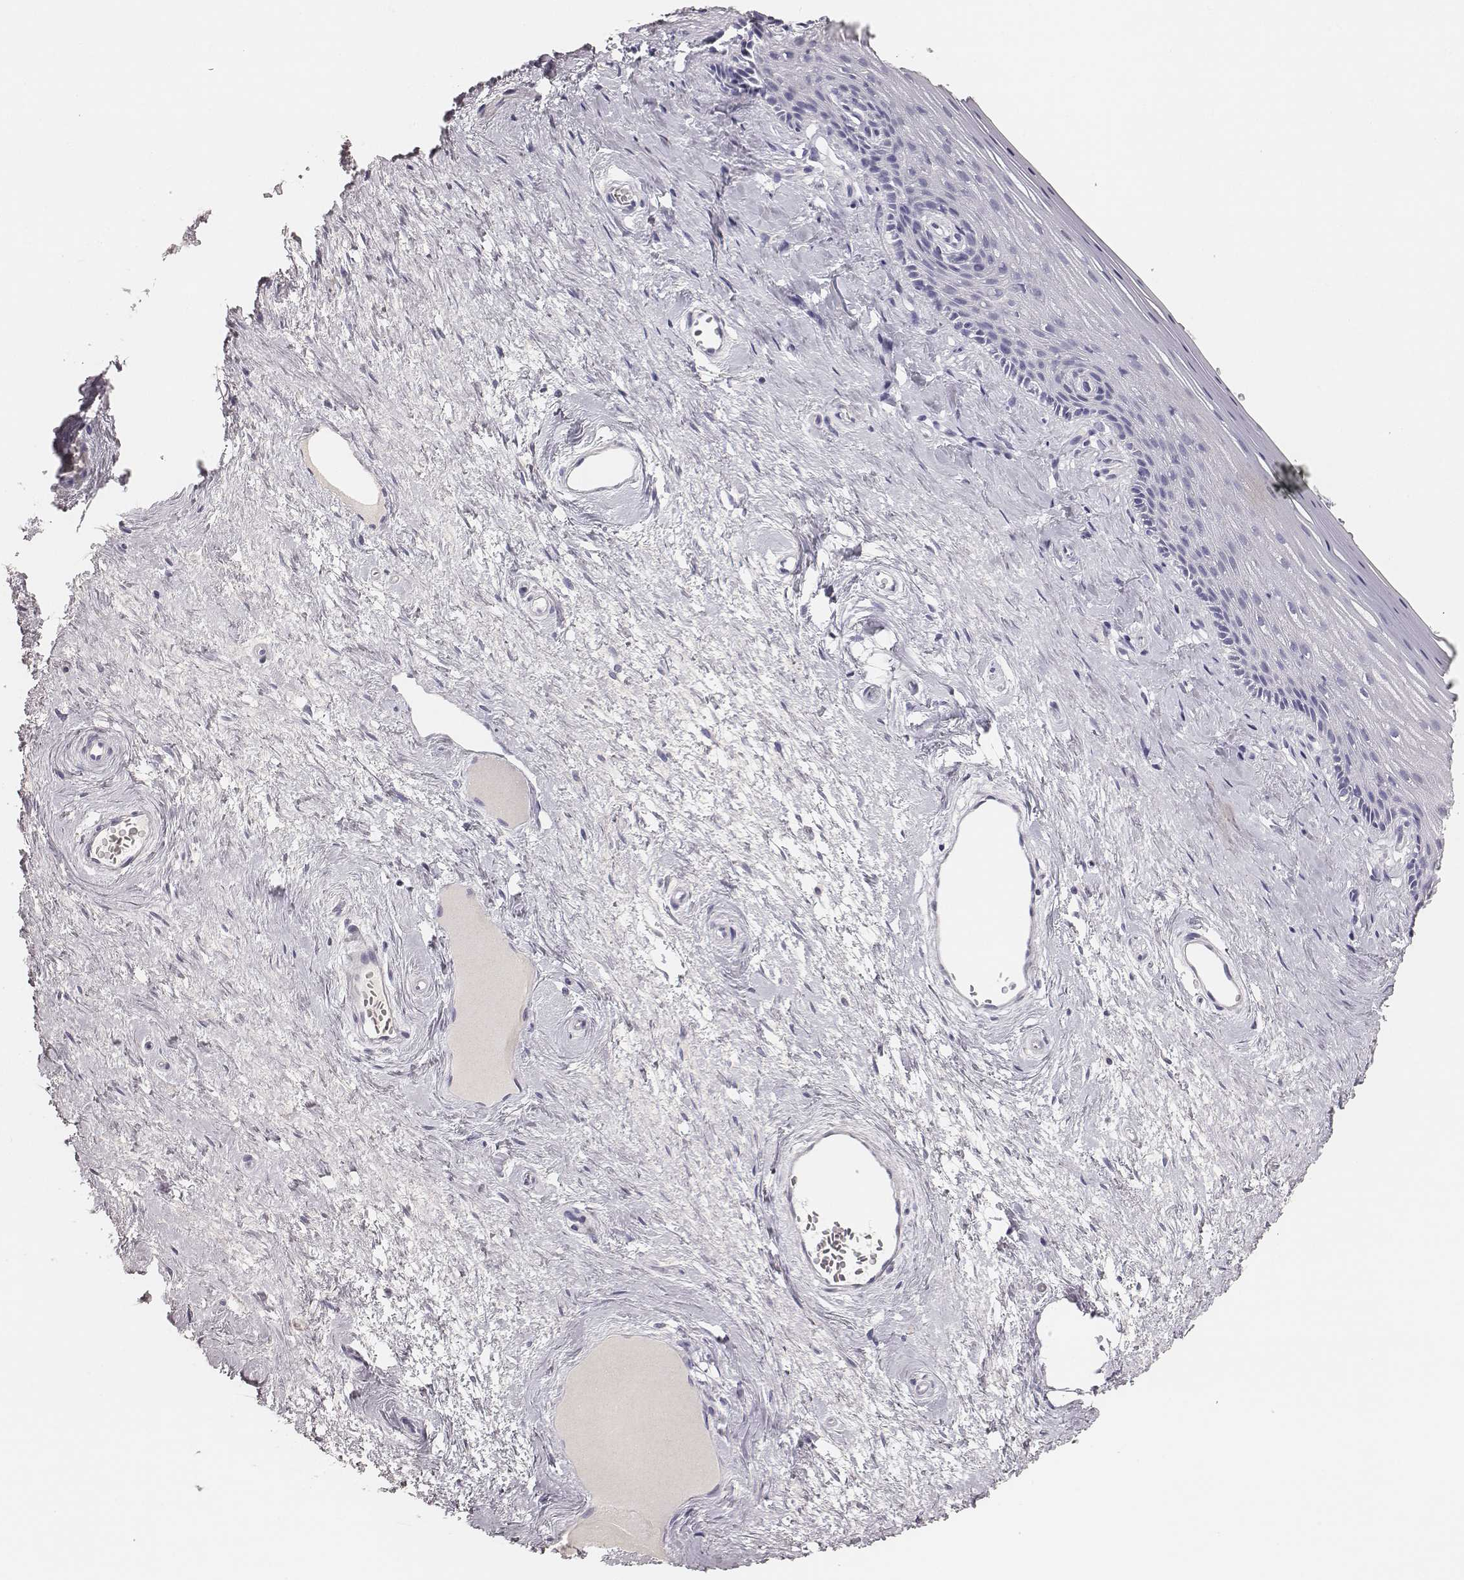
{"staining": {"intensity": "negative", "quantity": "none", "location": "none"}, "tissue": "vagina", "cell_type": "Squamous epithelial cells", "image_type": "normal", "snomed": [{"axis": "morphology", "description": "Normal tissue, NOS"}, {"axis": "topography", "description": "Vagina"}], "caption": "Immunohistochemistry (IHC) histopathology image of benign vagina: vagina stained with DAB (3,3'-diaminobenzidine) exhibits no significant protein staining in squamous epithelial cells.", "gene": "MYH6", "patient": {"sex": "female", "age": 45}}